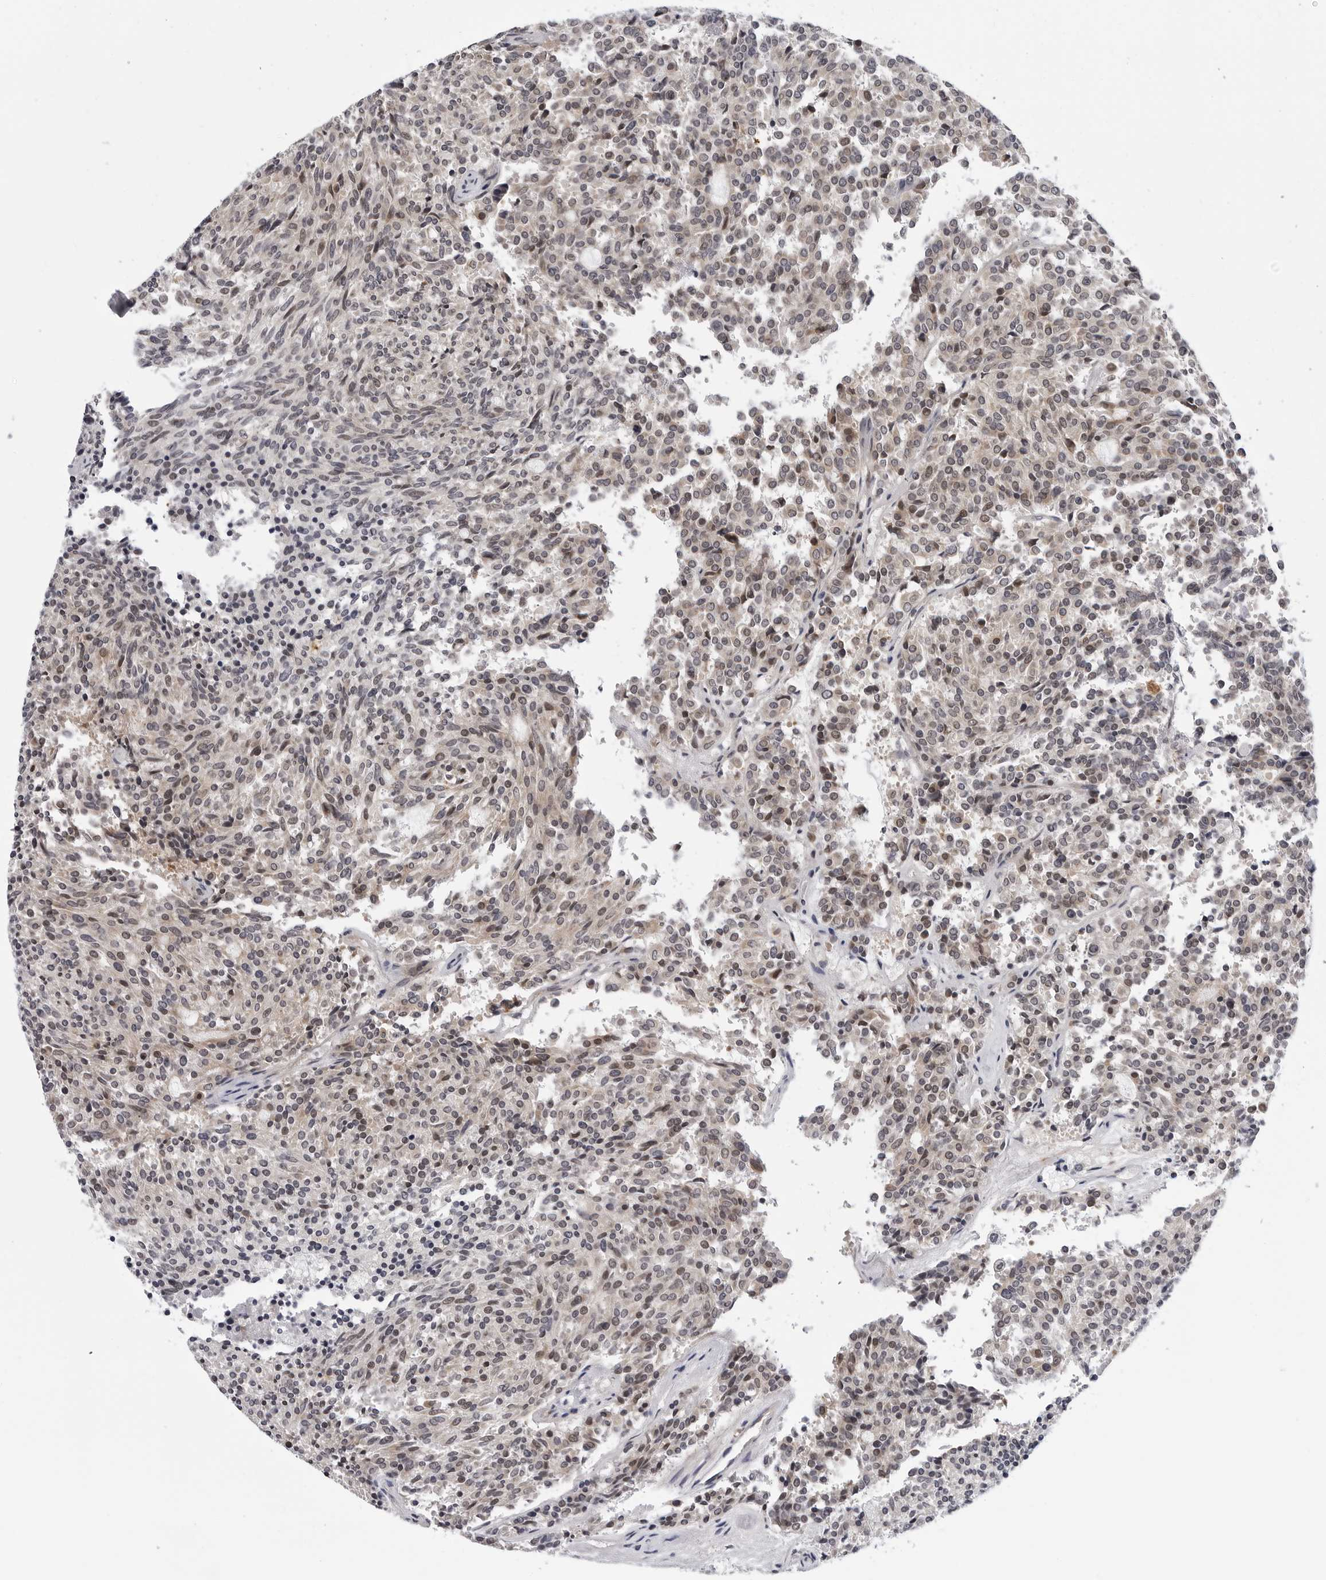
{"staining": {"intensity": "moderate", "quantity": ">75%", "location": "cytoplasmic/membranous,nuclear"}, "tissue": "carcinoid", "cell_type": "Tumor cells", "image_type": "cancer", "snomed": [{"axis": "morphology", "description": "Carcinoid, malignant, NOS"}, {"axis": "topography", "description": "Pancreas"}], "caption": "Malignant carcinoid tissue demonstrates moderate cytoplasmic/membranous and nuclear staining in about >75% of tumor cells, visualized by immunohistochemistry. The protein is stained brown, and the nuclei are stained in blue (DAB (3,3'-diaminobenzidine) IHC with brightfield microscopy, high magnification).", "gene": "KIAA1614", "patient": {"sex": "female", "age": 54}}